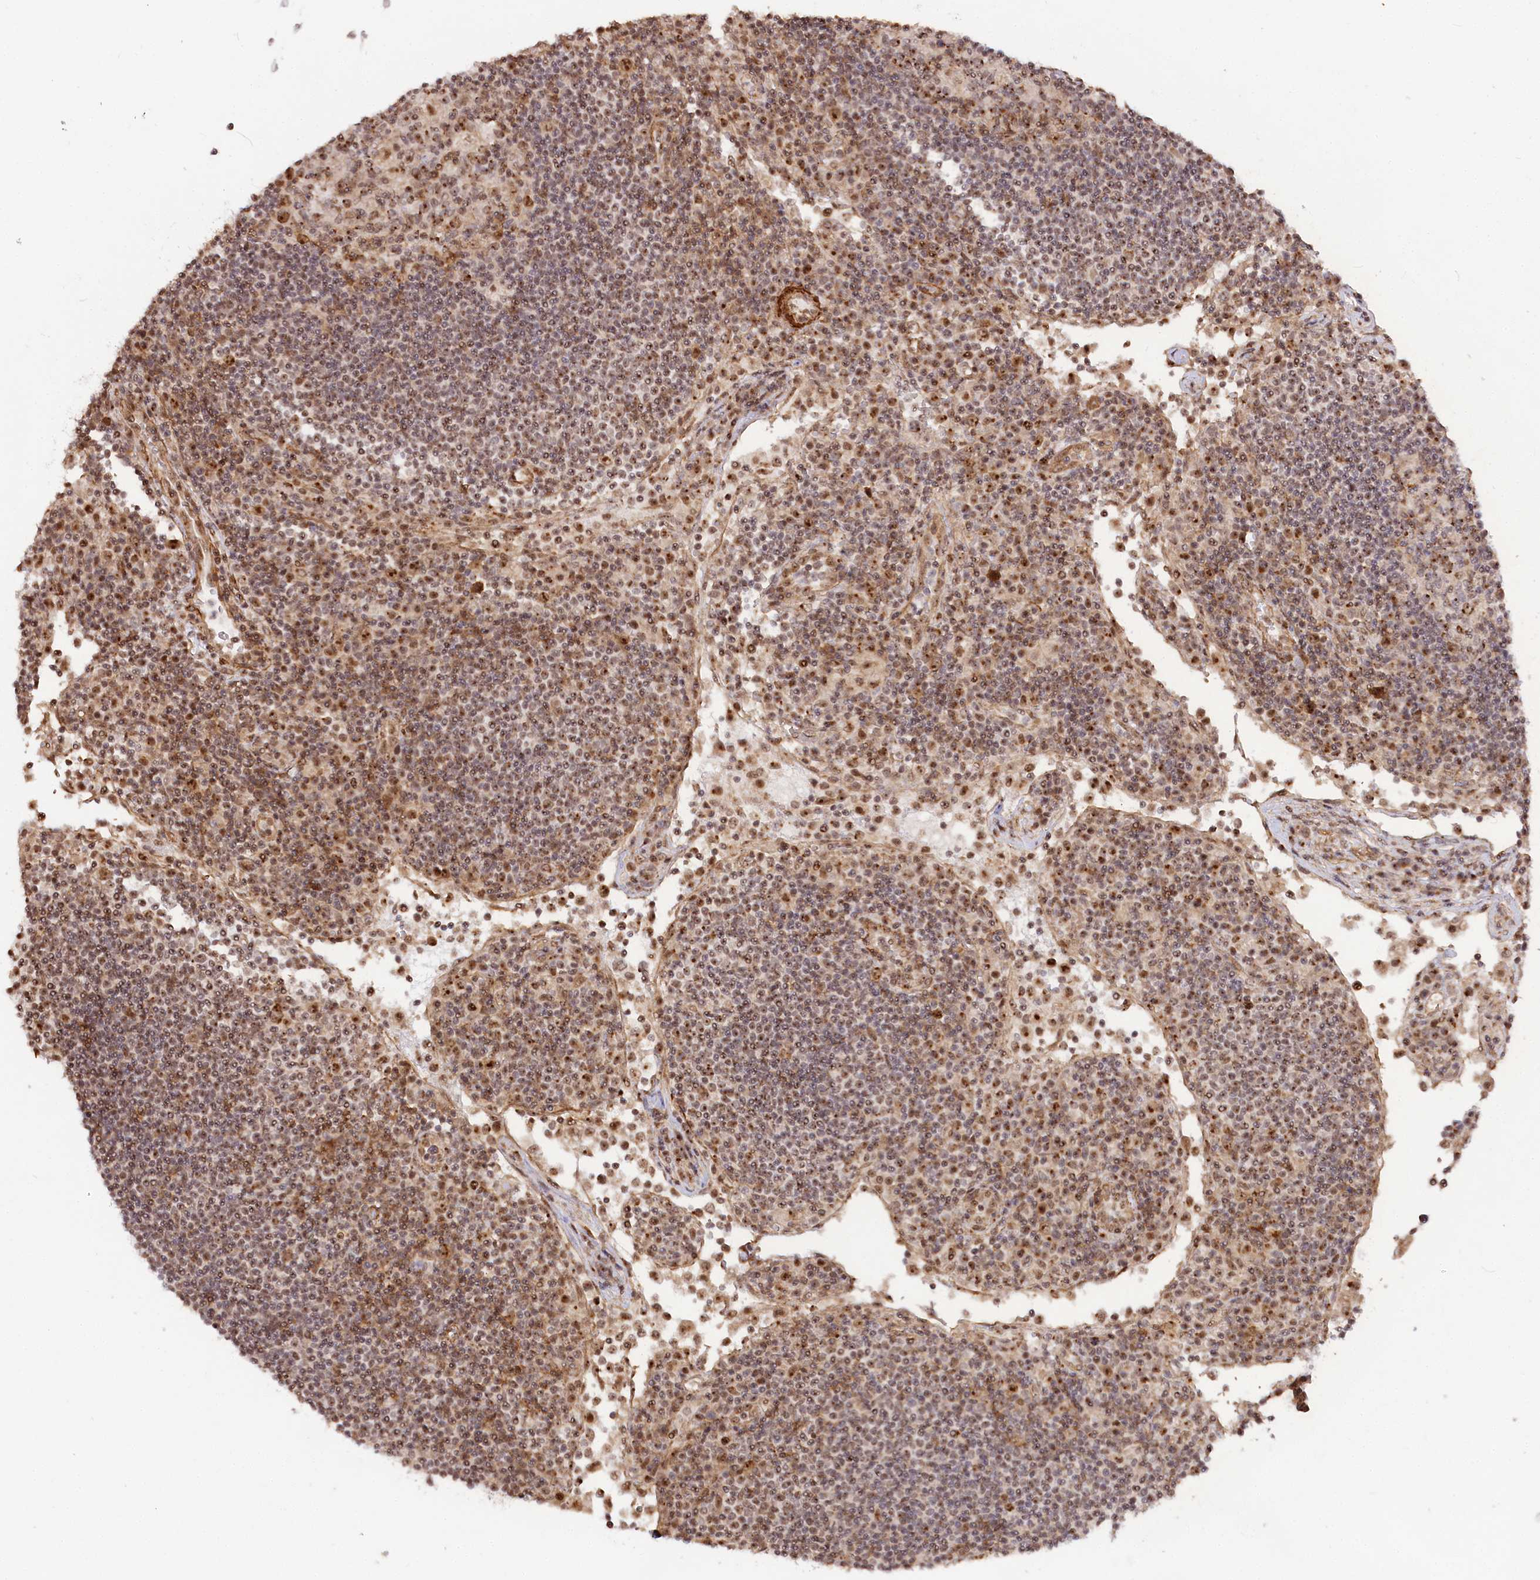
{"staining": {"intensity": "moderate", "quantity": ">75%", "location": "cytoplasmic/membranous,nuclear"}, "tissue": "lymph node", "cell_type": "Germinal center cells", "image_type": "normal", "snomed": [{"axis": "morphology", "description": "Normal tissue, NOS"}, {"axis": "topography", "description": "Lymph node"}], "caption": "Moderate cytoplasmic/membranous,nuclear staining for a protein is identified in approximately >75% of germinal center cells of normal lymph node using immunohistochemistry.", "gene": "GNL3L", "patient": {"sex": "female", "age": 53}}